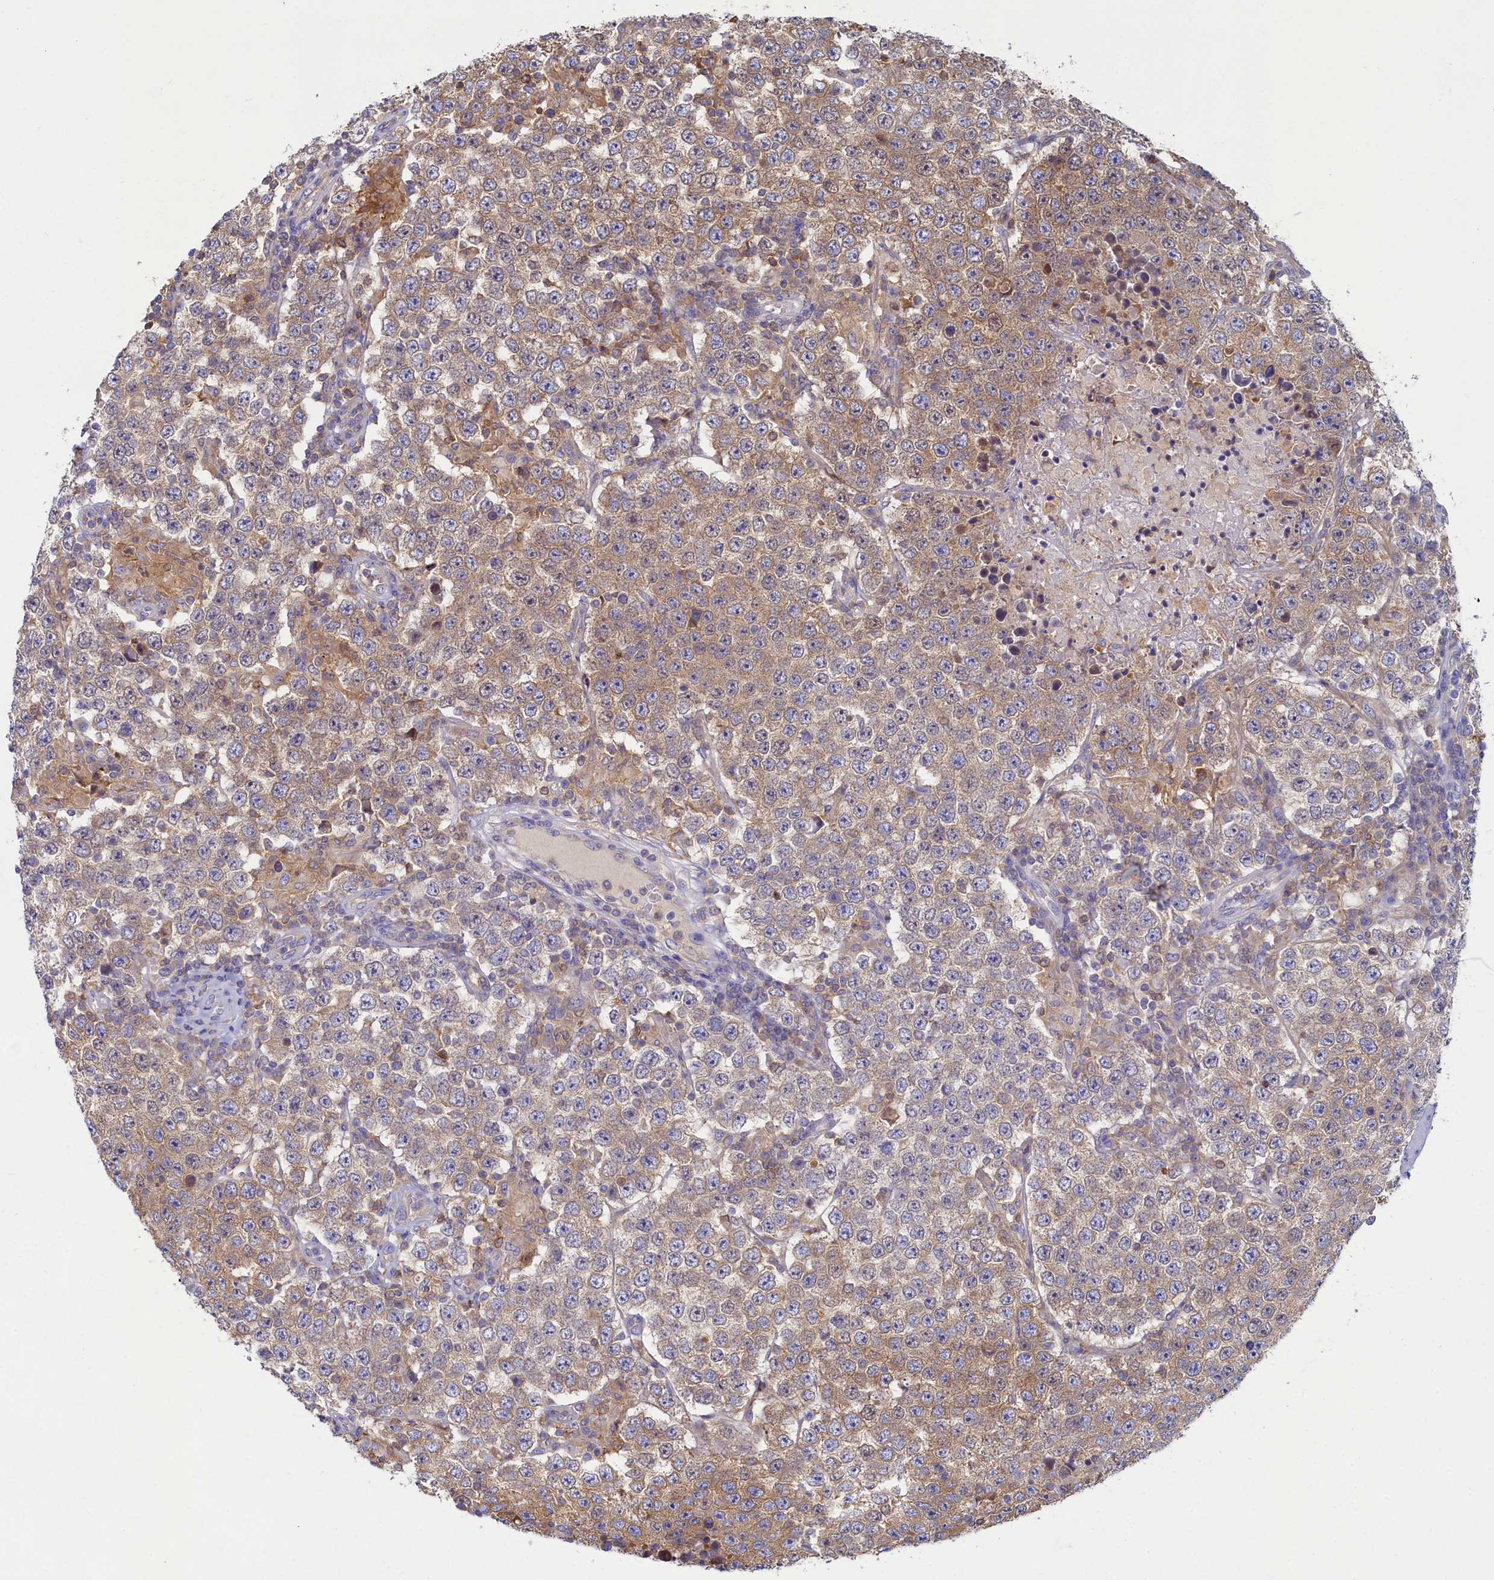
{"staining": {"intensity": "weak", "quantity": ">75%", "location": "cytoplasmic/membranous"}, "tissue": "testis cancer", "cell_type": "Tumor cells", "image_type": "cancer", "snomed": [{"axis": "morphology", "description": "Normal tissue, NOS"}, {"axis": "morphology", "description": "Urothelial carcinoma, High grade"}, {"axis": "morphology", "description": "Seminoma, NOS"}, {"axis": "morphology", "description": "Carcinoma, Embryonal, NOS"}, {"axis": "topography", "description": "Urinary bladder"}, {"axis": "topography", "description": "Testis"}], "caption": "Testis seminoma stained for a protein (brown) reveals weak cytoplasmic/membranous positive staining in about >75% of tumor cells.", "gene": "TIMM8B", "patient": {"sex": "male", "age": 41}}